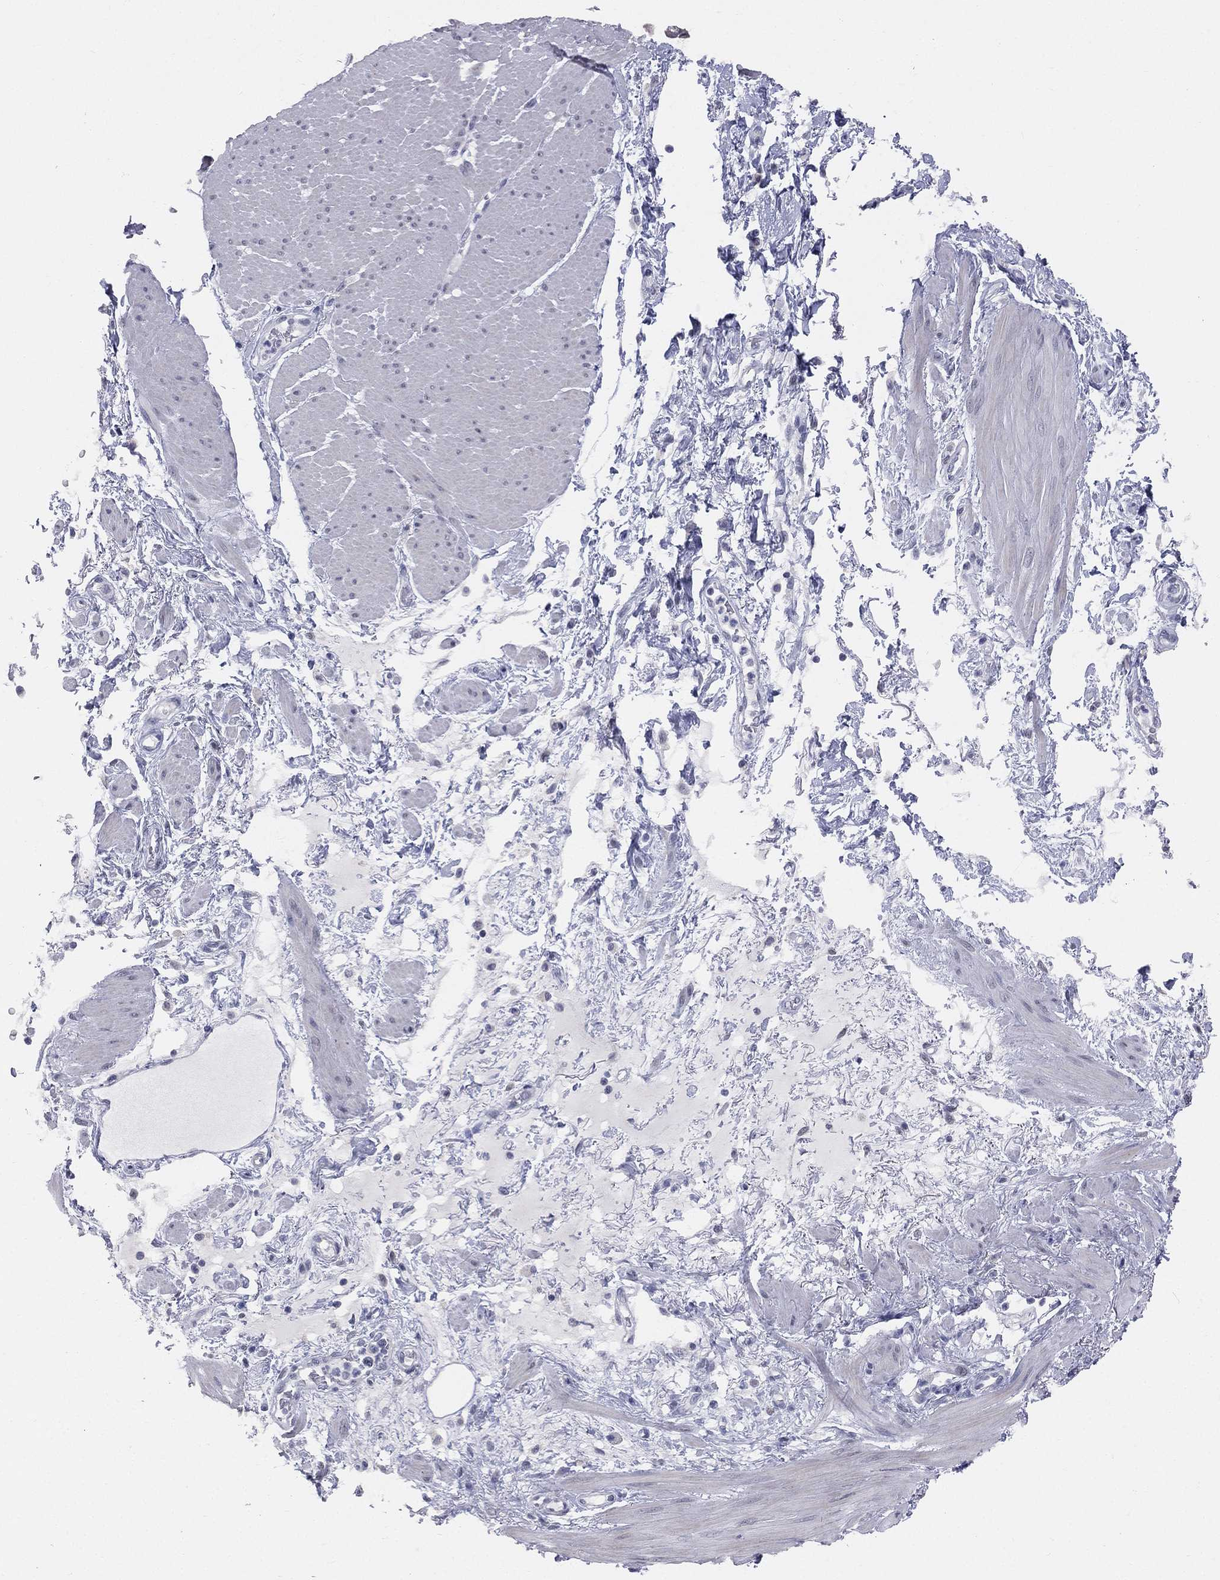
{"staining": {"intensity": "negative", "quantity": "none", "location": "none"}, "tissue": "smooth muscle", "cell_type": "Smooth muscle cells", "image_type": "normal", "snomed": [{"axis": "morphology", "description": "Normal tissue, NOS"}, {"axis": "topography", "description": "Smooth muscle"}, {"axis": "topography", "description": "Anal"}], "caption": "Protein analysis of unremarkable smooth muscle exhibits no significant positivity in smooth muscle cells.", "gene": "DMKN", "patient": {"sex": "male", "age": 83}}